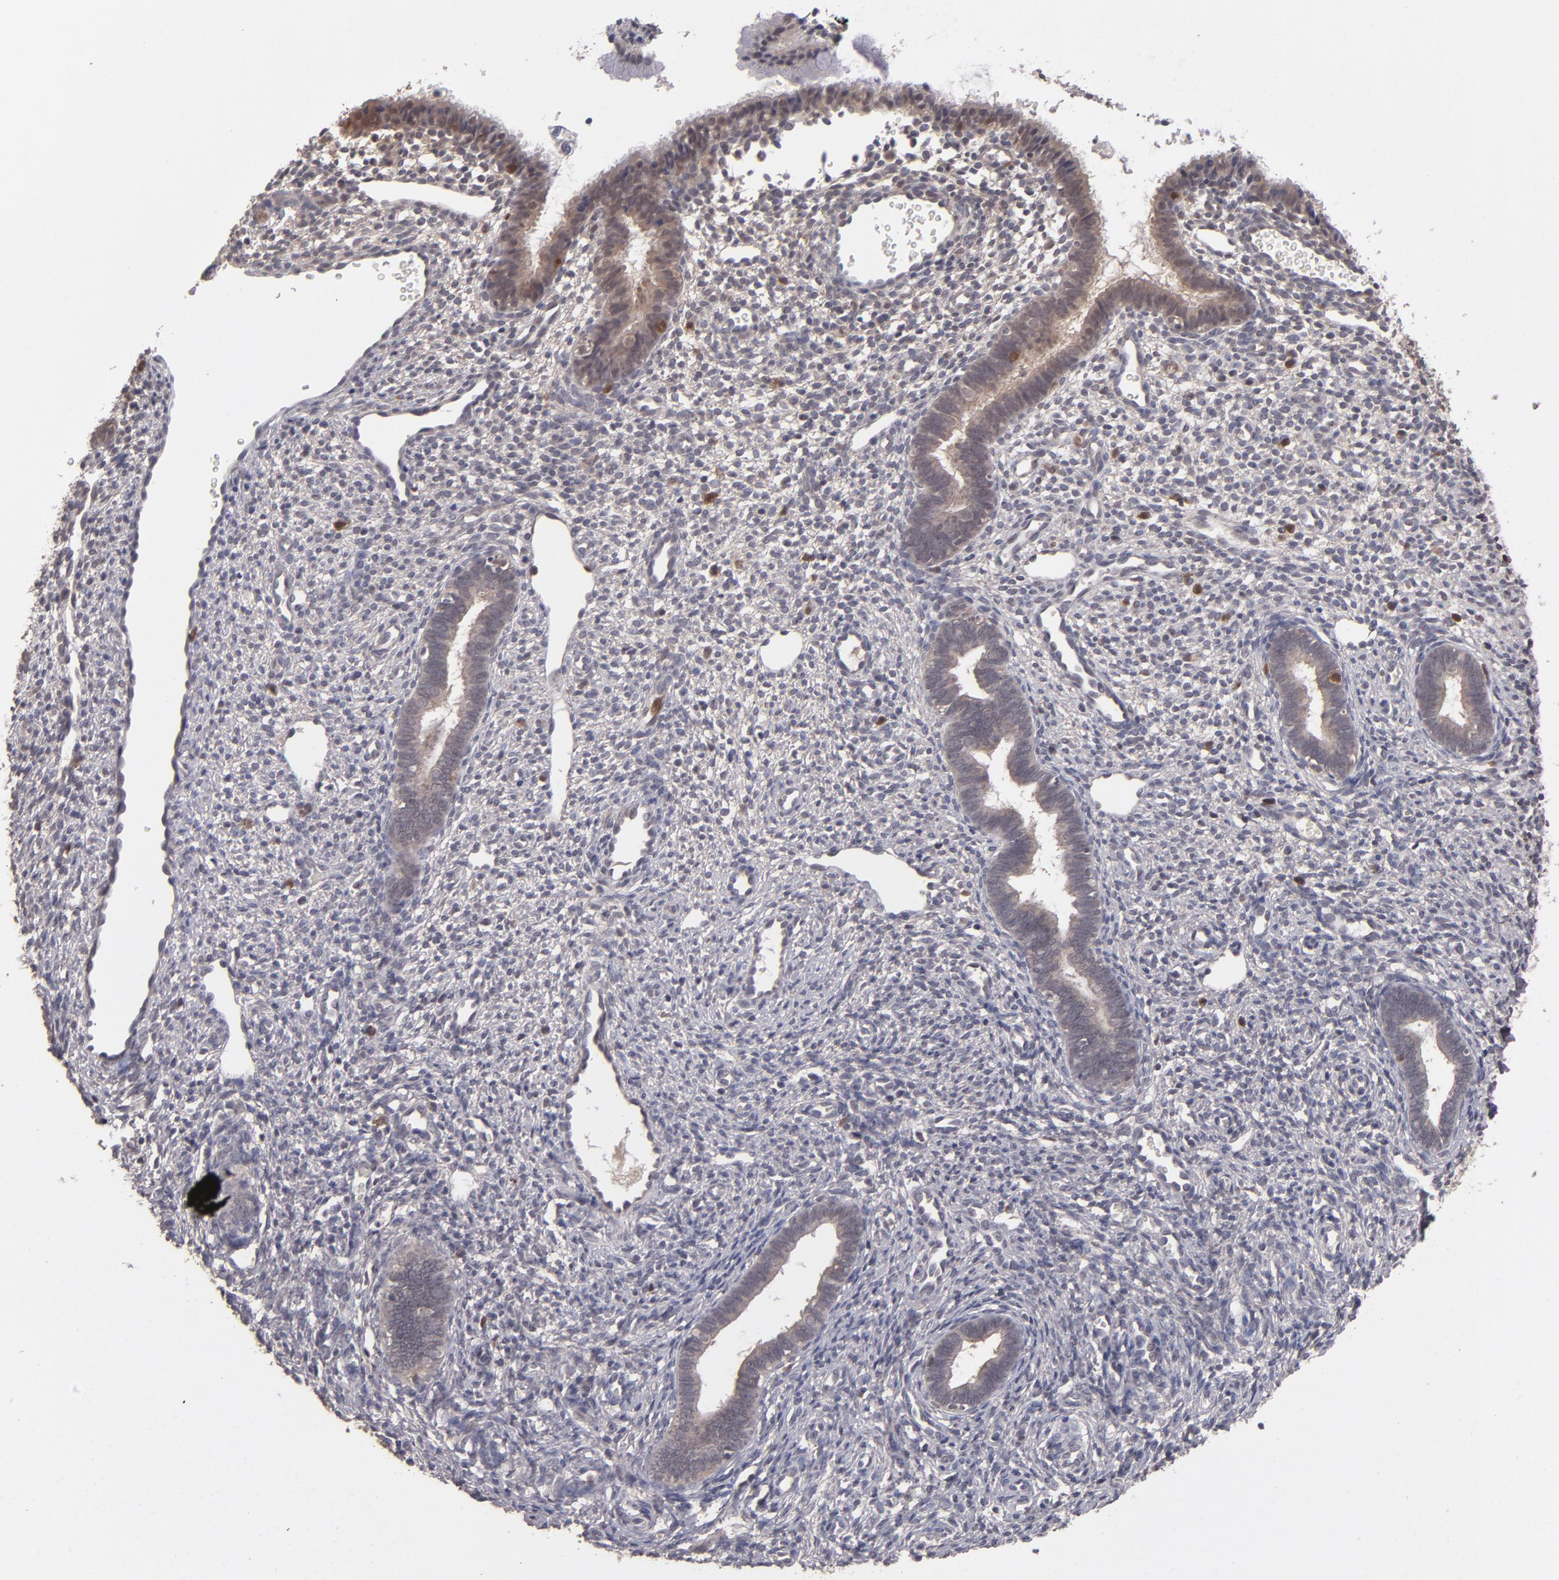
{"staining": {"intensity": "negative", "quantity": "none", "location": "none"}, "tissue": "endometrium", "cell_type": "Cells in endometrial stroma", "image_type": "normal", "snomed": [{"axis": "morphology", "description": "Normal tissue, NOS"}, {"axis": "topography", "description": "Endometrium"}], "caption": "Immunohistochemical staining of benign endometrium reveals no significant positivity in cells in endometrial stroma. (Stains: DAB (3,3'-diaminobenzidine) immunohistochemistry with hematoxylin counter stain, Microscopy: brightfield microscopy at high magnification).", "gene": "TYMS", "patient": {"sex": "female", "age": 27}}